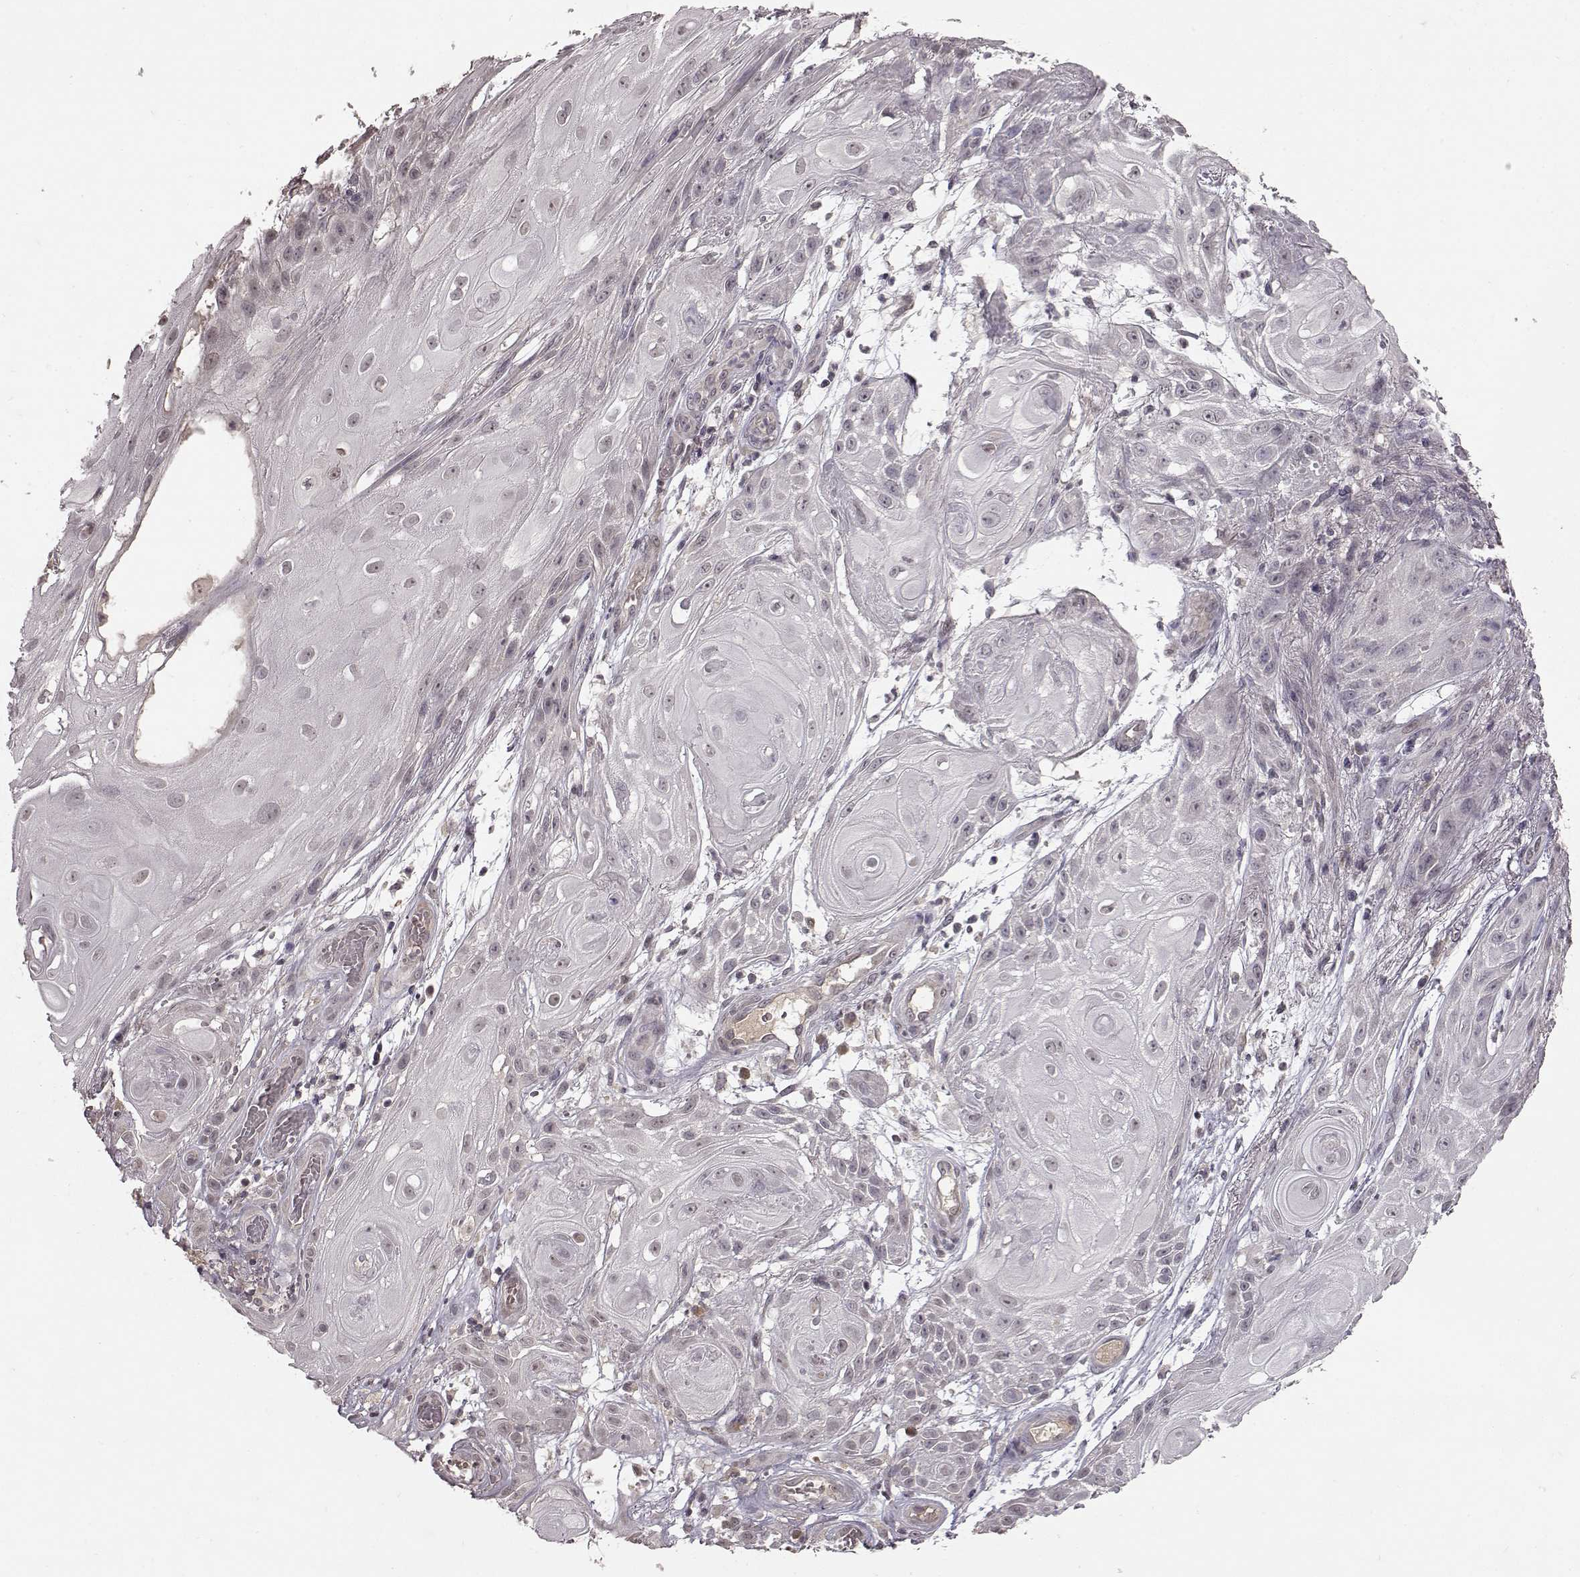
{"staining": {"intensity": "weak", "quantity": "<25%", "location": "cytoplasmic/membranous"}, "tissue": "skin cancer", "cell_type": "Tumor cells", "image_type": "cancer", "snomed": [{"axis": "morphology", "description": "Squamous cell carcinoma, NOS"}, {"axis": "topography", "description": "Skin"}], "caption": "IHC of human skin cancer (squamous cell carcinoma) shows no staining in tumor cells.", "gene": "NTRK2", "patient": {"sex": "male", "age": 62}}